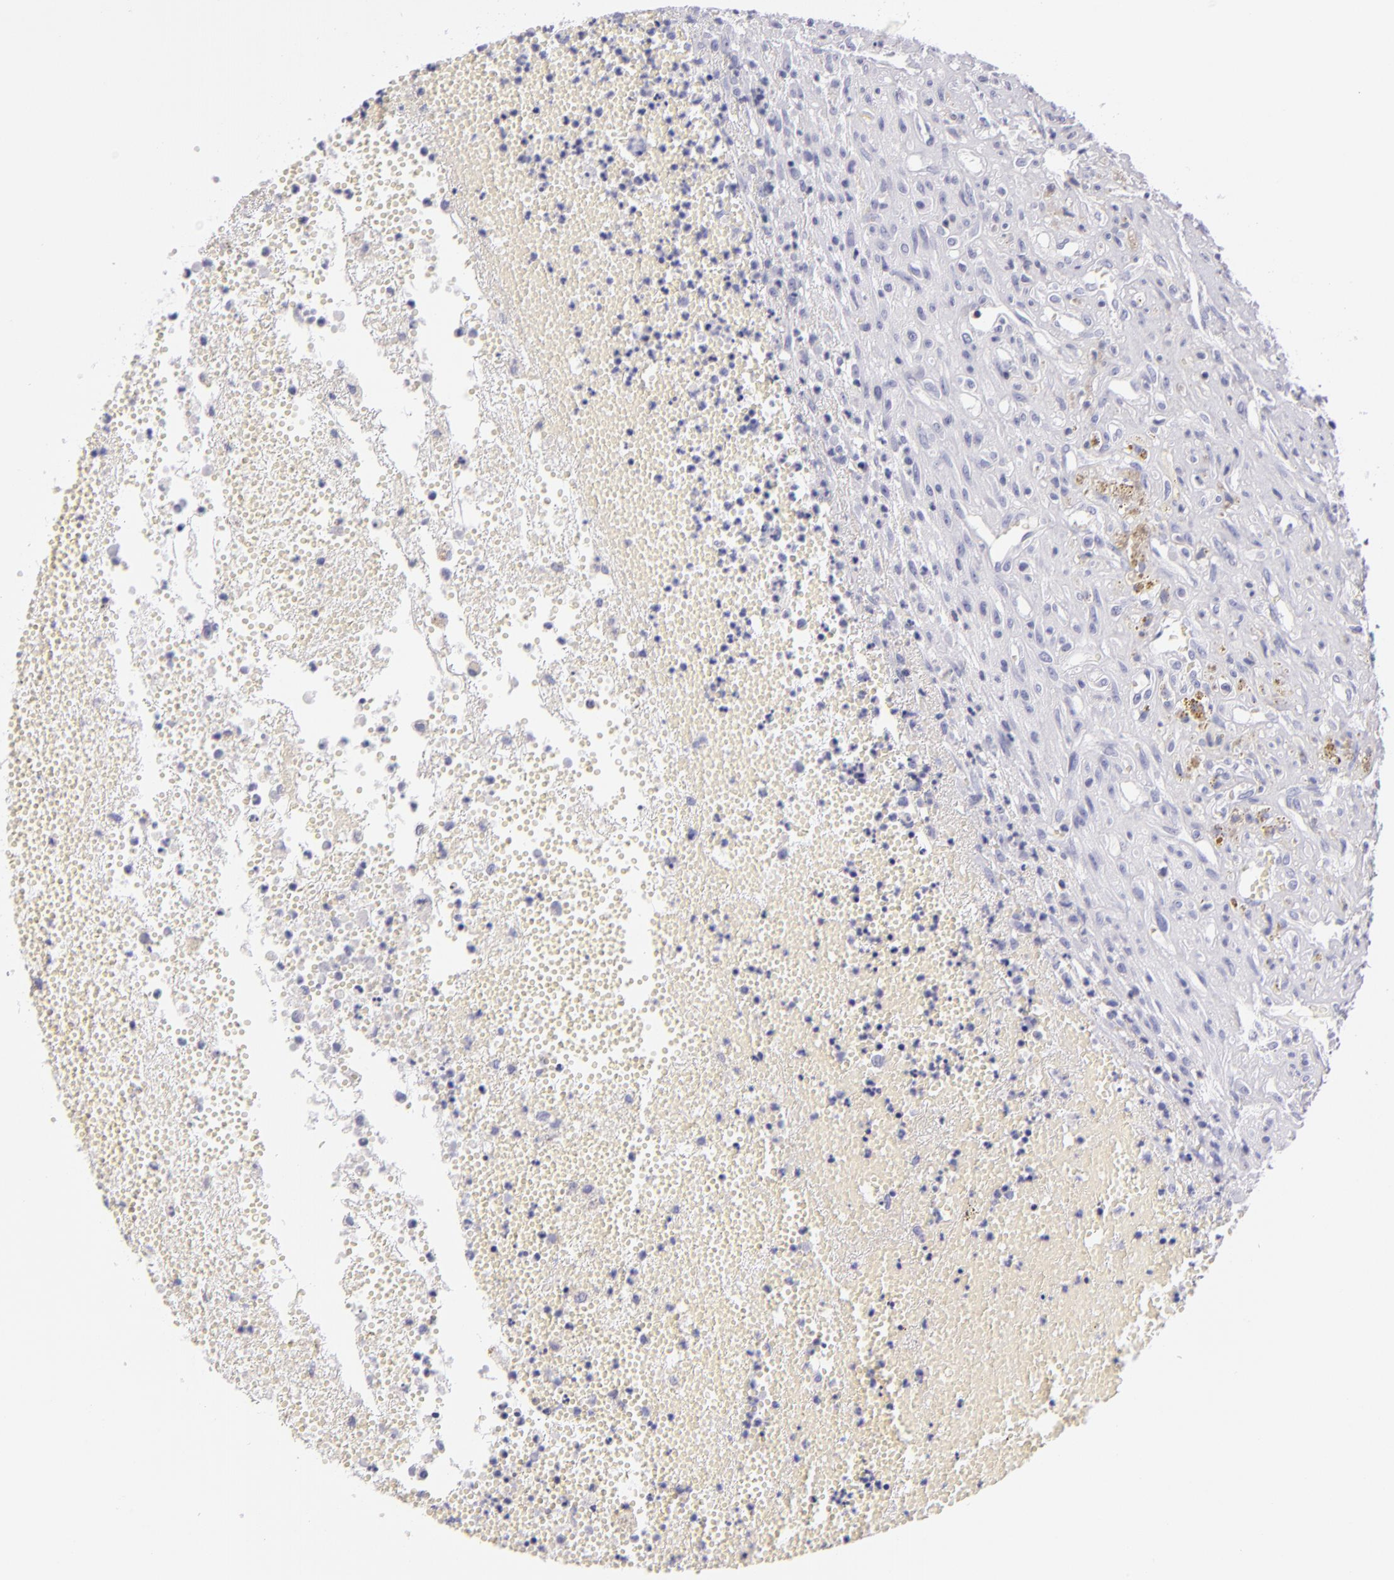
{"staining": {"intensity": "negative", "quantity": "none", "location": "none"}, "tissue": "glioma", "cell_type": "Tumor cells", "image_type": "cancer", "snomed": [{"axis": "morphology", "description": "Glioma, malignant, High grade"}, {"axis": "topography", "description": "Brain"}], "caption": "IHC photomicrograph of human glioma stained for a protein (brown), which reveals no positivity in tumor cells.", "gene": "CD48", "patient": {"sex": "male", "age": 66}}